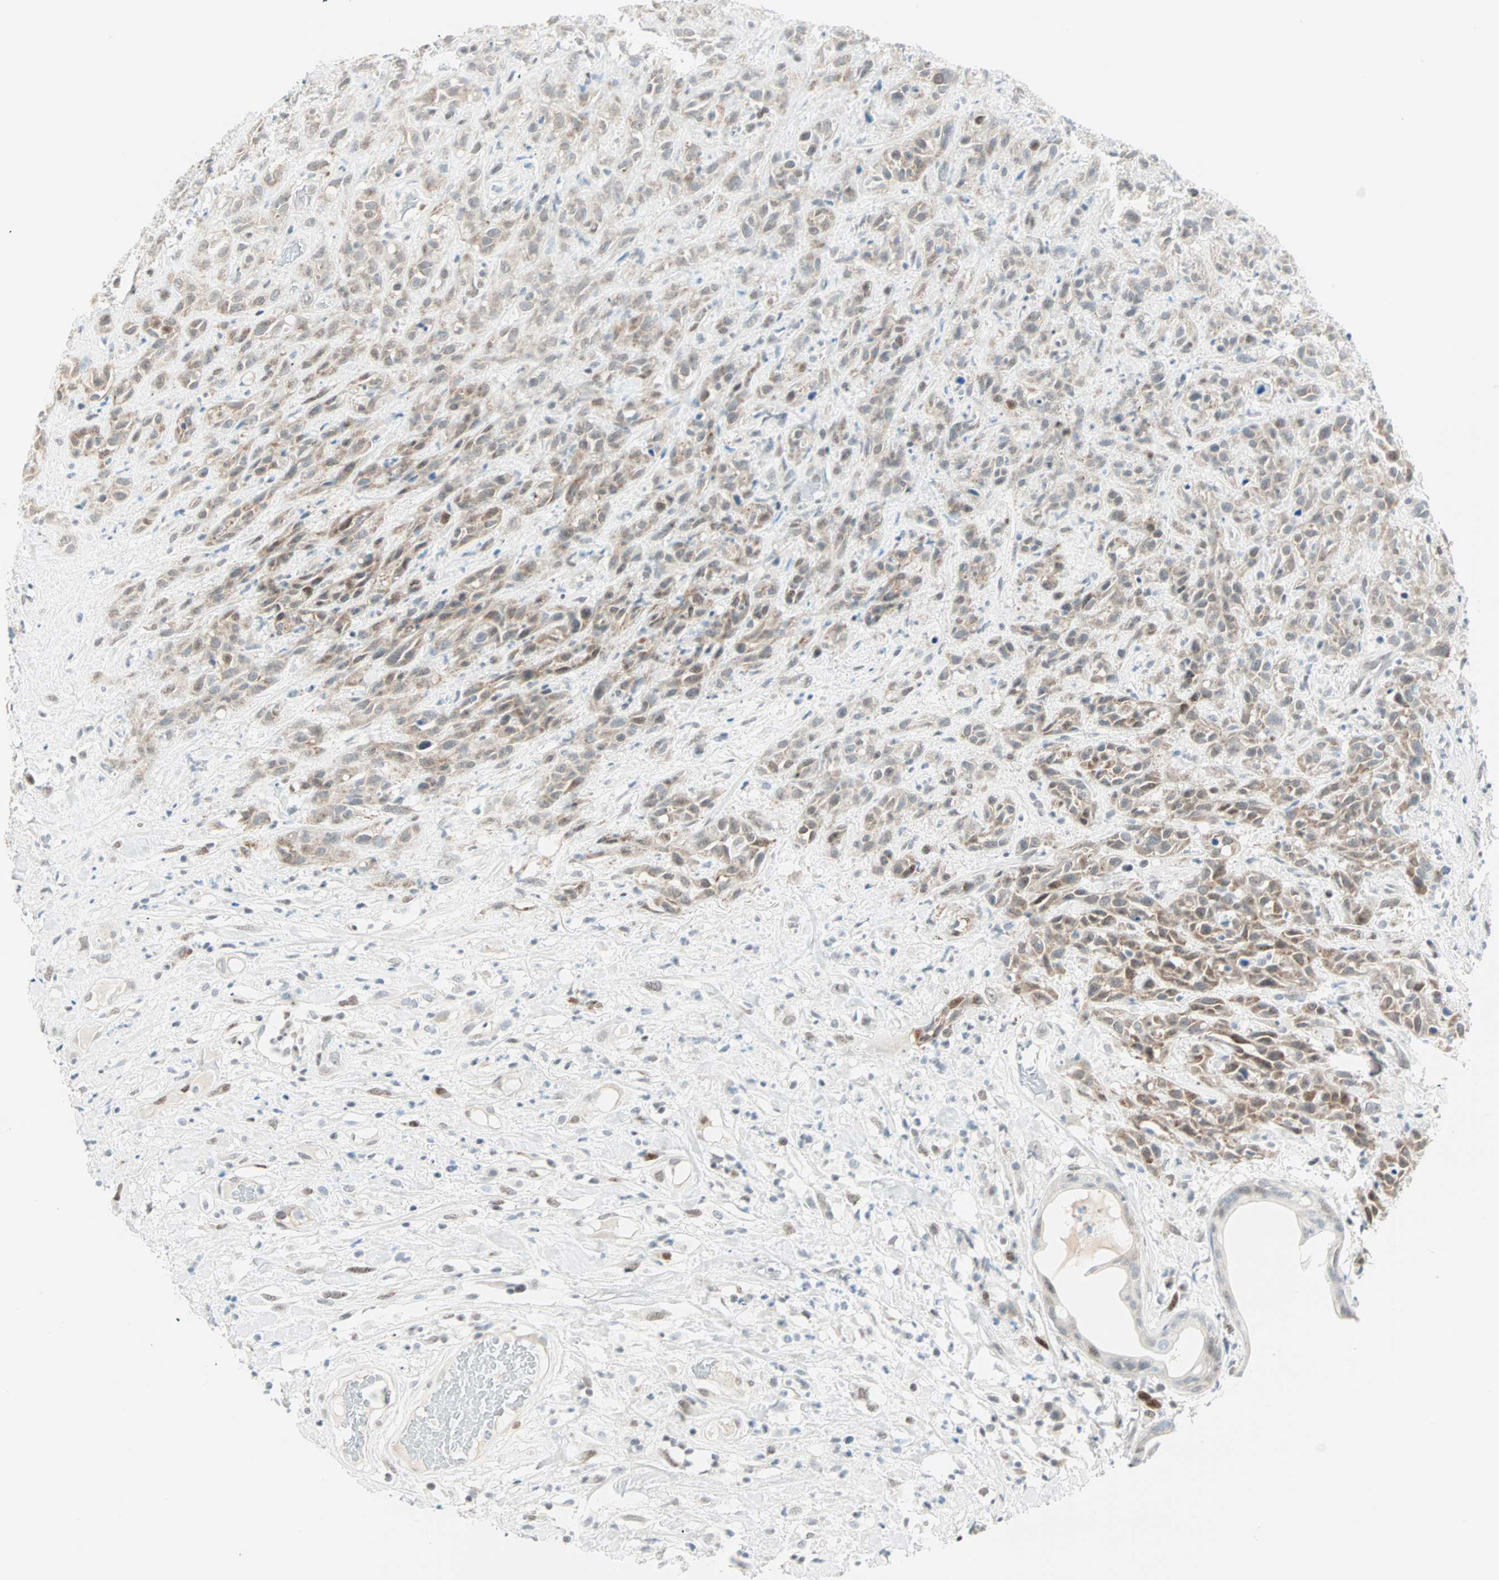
{"staining": {"intensity": "weak", "quantity": "25%-75%", "location": "cytoplasmic/membranous"}, "tissue": "head and neck cancer", "cell_type": "Tumor cells", "image_type": "cancer", "snomed": [{"axis": "morphology", "description": "Normal tissue, NOS"}, {"axis": "morphology", "description": "Squamous cell carcinoma, NOS"}, {"axis": "topography", "description": "Cartilage tissue"}, {"axis": "topography", "description": "Head-Neck"}], "caption": "Protein staining of squamous cell carcinoma (head and neck) tissue demonstrates weak cytoplasmic/membranous expression in approximately 25%-75% of tumor cells.", "gene": "PKNOX1", "patient": {"sex": "male", "age": 62}}